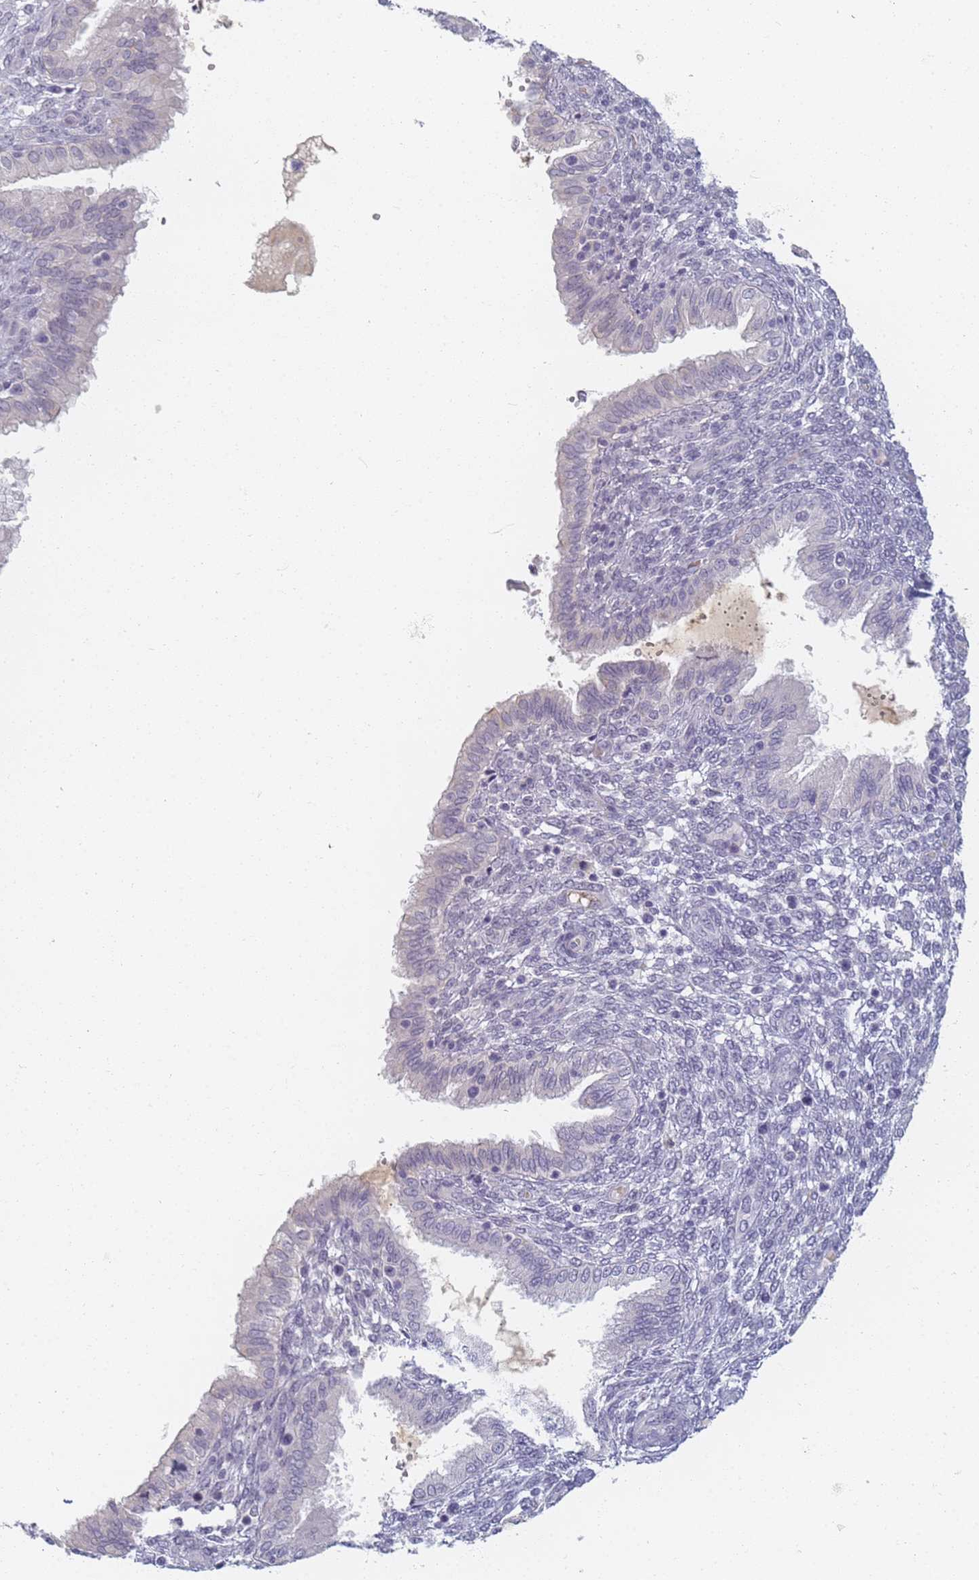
{"staining": {"intensity": "negative", "quantity": "none", "location": "none"}, "tissue": "endometrium", "cell_type": "Cells in endometrial stroma", "image_type": "normal", "snomed": [{"axis": "morphology", "description": "Normal tissue, NOS"}, {"axis": "topography", "description": "Endometrium"}], "caption": "Micrograph shows no significant protein expression in cells in endometrial stroma of normal endometrium. (Brightfield microscopy of DAB immunohistochemistry at high magnification).", "gene": "SLC38A9", "patient": {"sex": "female", "age": 33}}